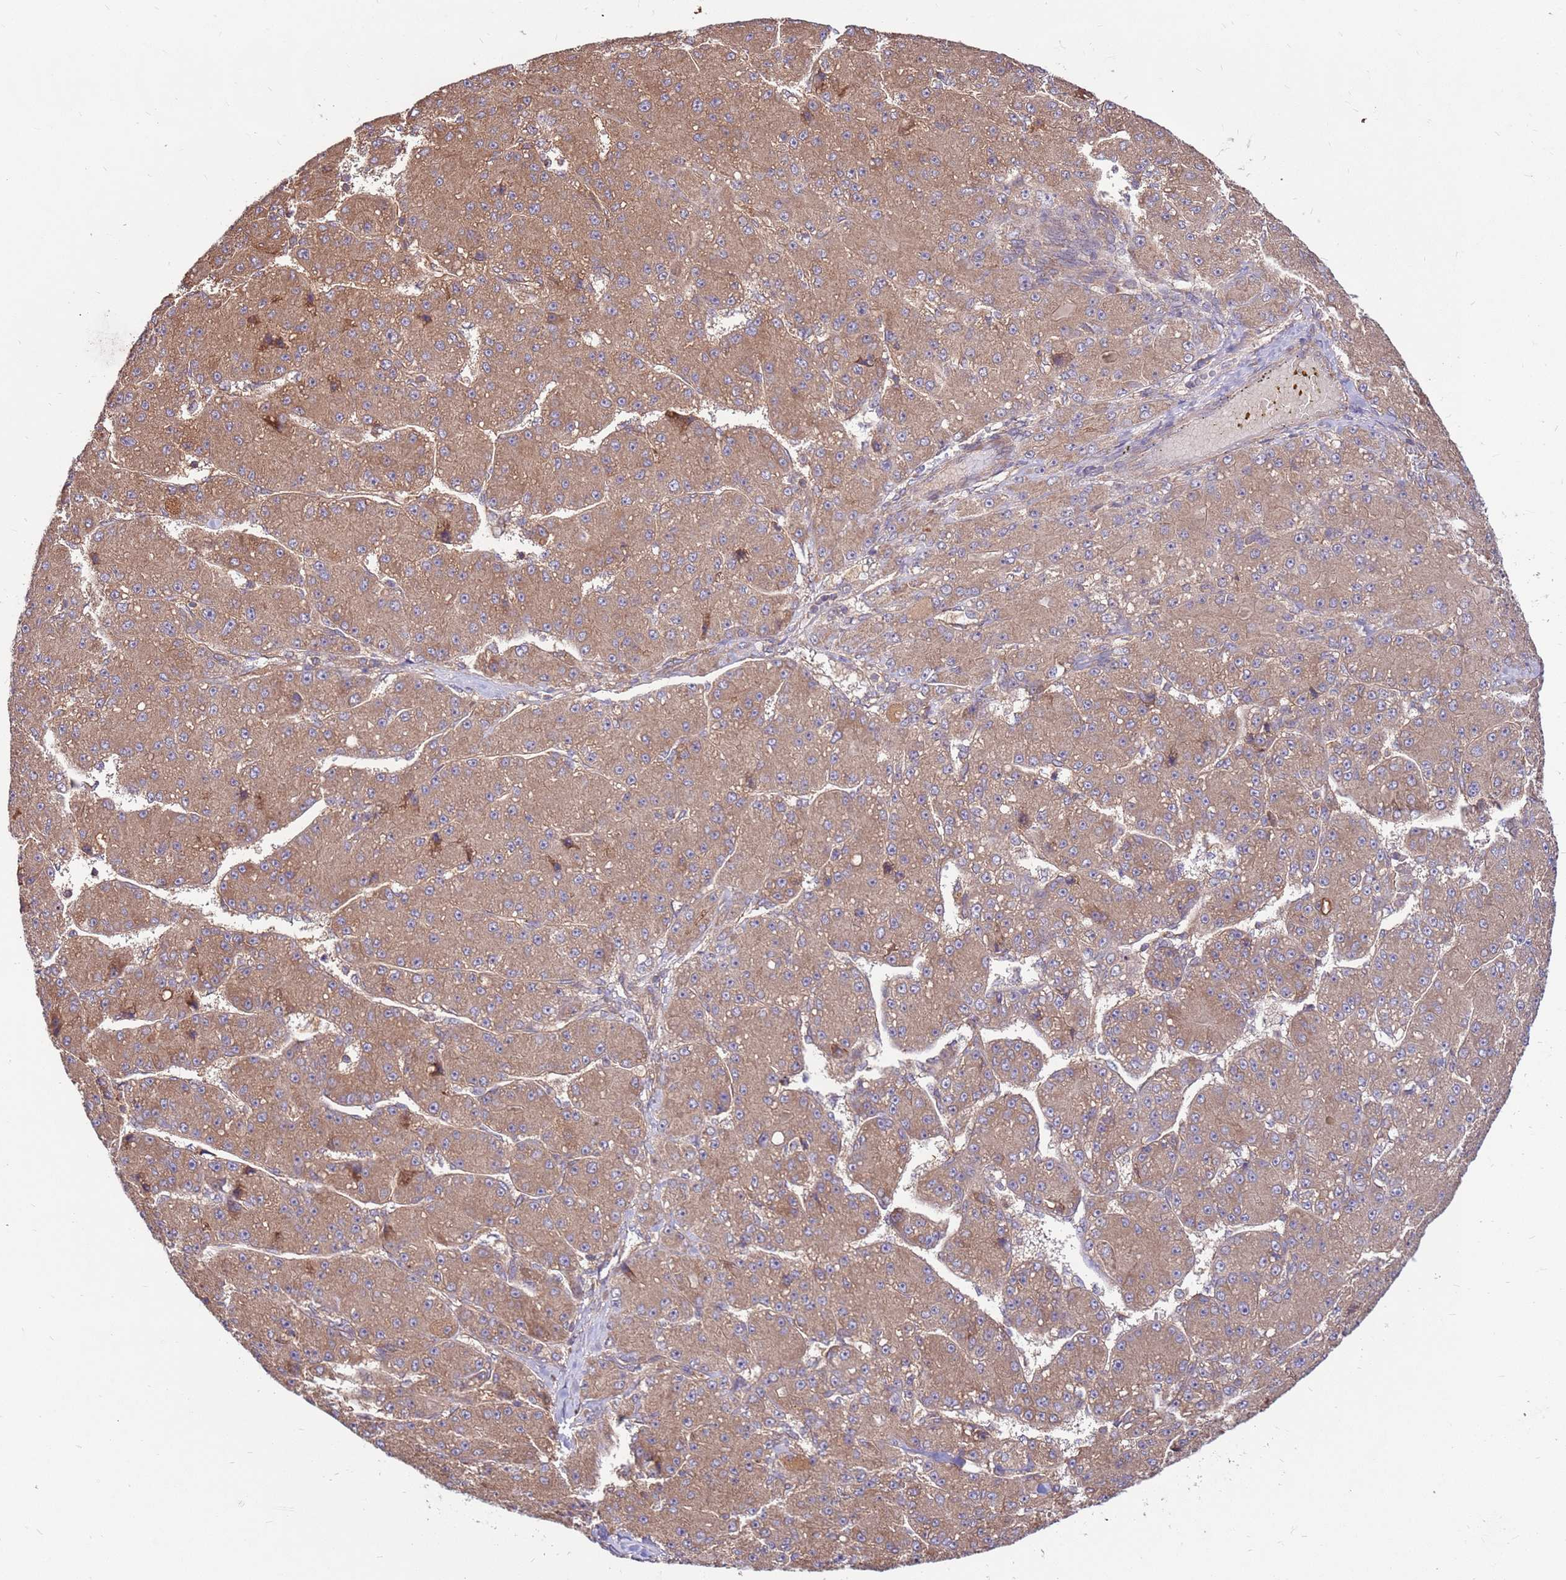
{"staining": {"intensity": "moderate", "quantity": ">75%", "location": "cytoplasmic/membranous"}, "tissue": "liver cancer", "cell_type": "Tumor cells", "image_type": "cancer", "snomed": [{"axis": "morphology", "description": "Carcinoma, Hepatocellular, NOS"}, {"axis": "topography", "description": "Liver"}], "caption": "Liver hepatocellular carcinoma was stained to show a protein in brown. There is medium levels of moderate cytoplasmic/membranous expression in approximately >75% of tumor cells.", "gene": "SLC44A5", "patient": {"sex": "male", "age": 67}}